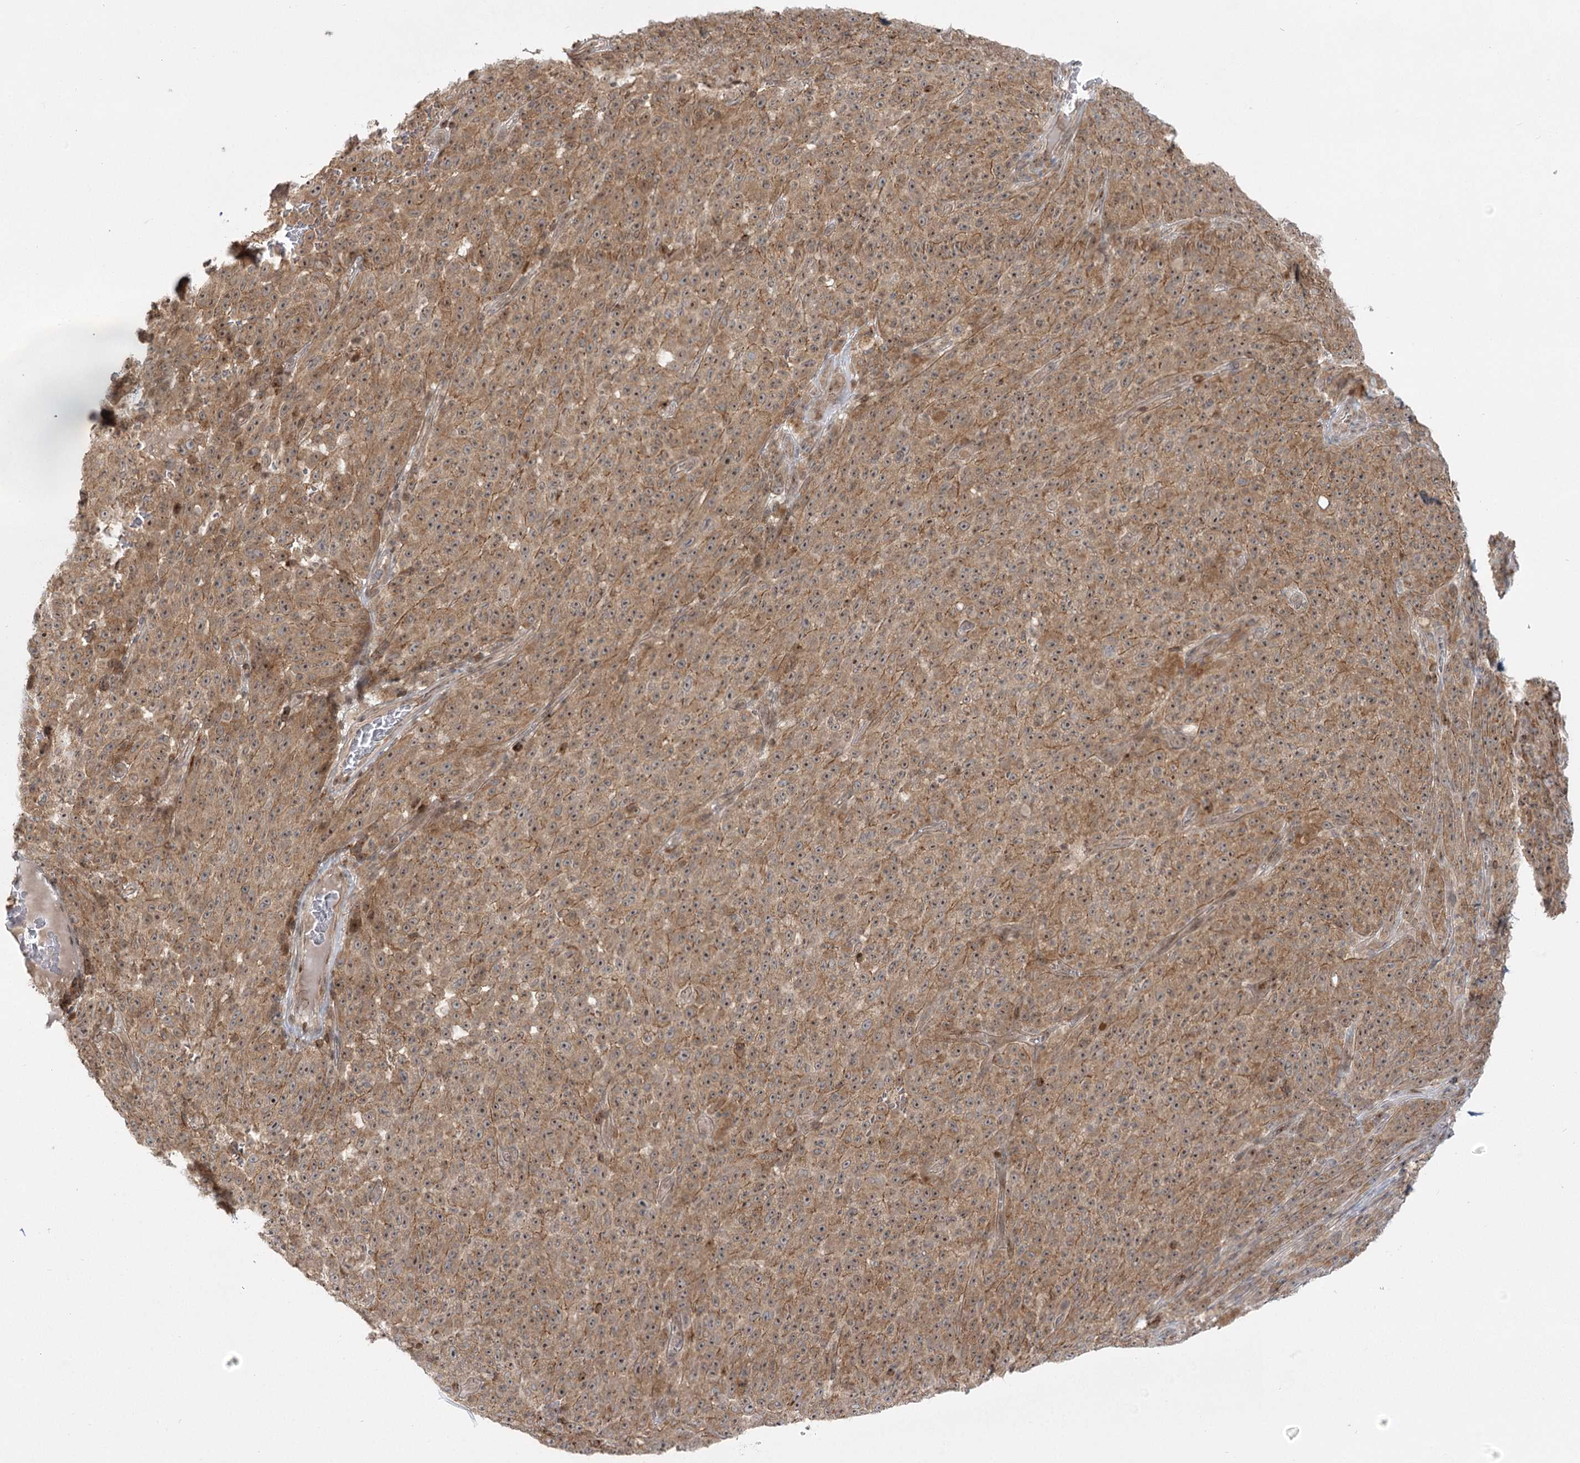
{"staining": {"intensity": "moderate", "quantity": ">75%", "location": "cytoplasmic/membranous"}, "tissue": "melanoma", "cell_type": "Tumor cells", "image_type": "cancer", "snomed": [{"axis": "morphology", "description": "Malignant melanoma, NOS"}, {"axis": "topography", "description": "Skin"}], "caption": "Immunohistochemistry (IHC) photomicrograph of neoplastic tissue: malignant melanoma stained using IHC displays medium levels of moderate protein expression localized specifically in the cytoplasmic/membranous of tumor cells, appearing as a cytoplasmic/membranous brown color.", "gene": "SYTL1", "patient": {"sex": "female", "age": 82}}